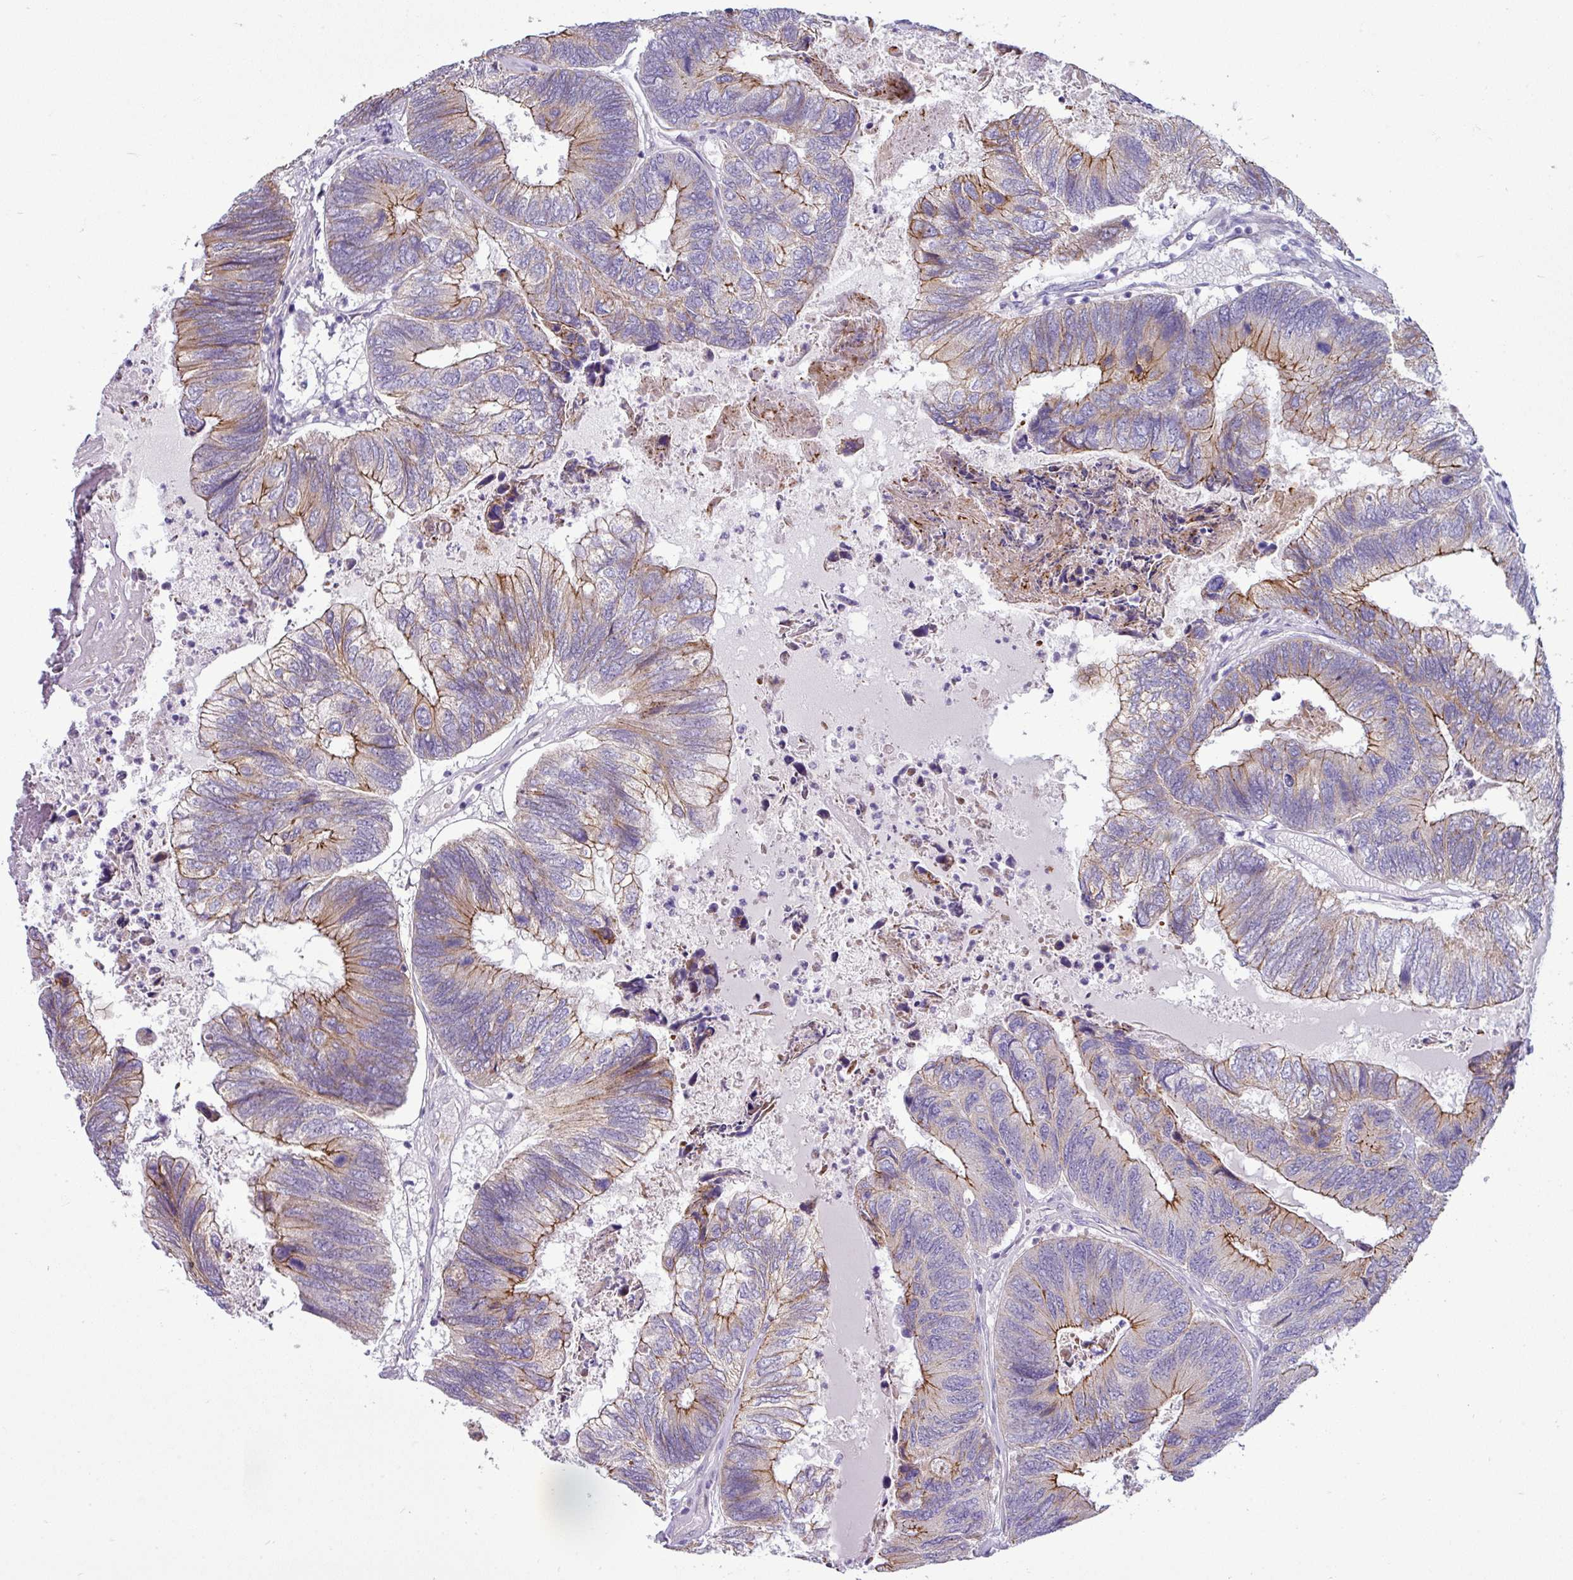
{"staining": {"intensity": "moderate", "quantity": "25%-75%", "location": "cytoplasmic/membranous"}, "tissue": "colorectal cancer", "cell_type": "Tumor cells", "image_type": "cancer", "snomed": [{"axis": "morphology", "description": "Adenocarcinoma, NOS"}, {"axis": "topography", "description": "Colon"}], "caption": "Immunohistochemistry (DAB (3,3'-diaminobenzidine)) staining of human colorectal cancer shows moderate cytoplasmic/membranous protein positivity in about 25%-75% of tumor cells.", "gene": "ACAP3", "patient": {"sex": "female", "age": 67}}